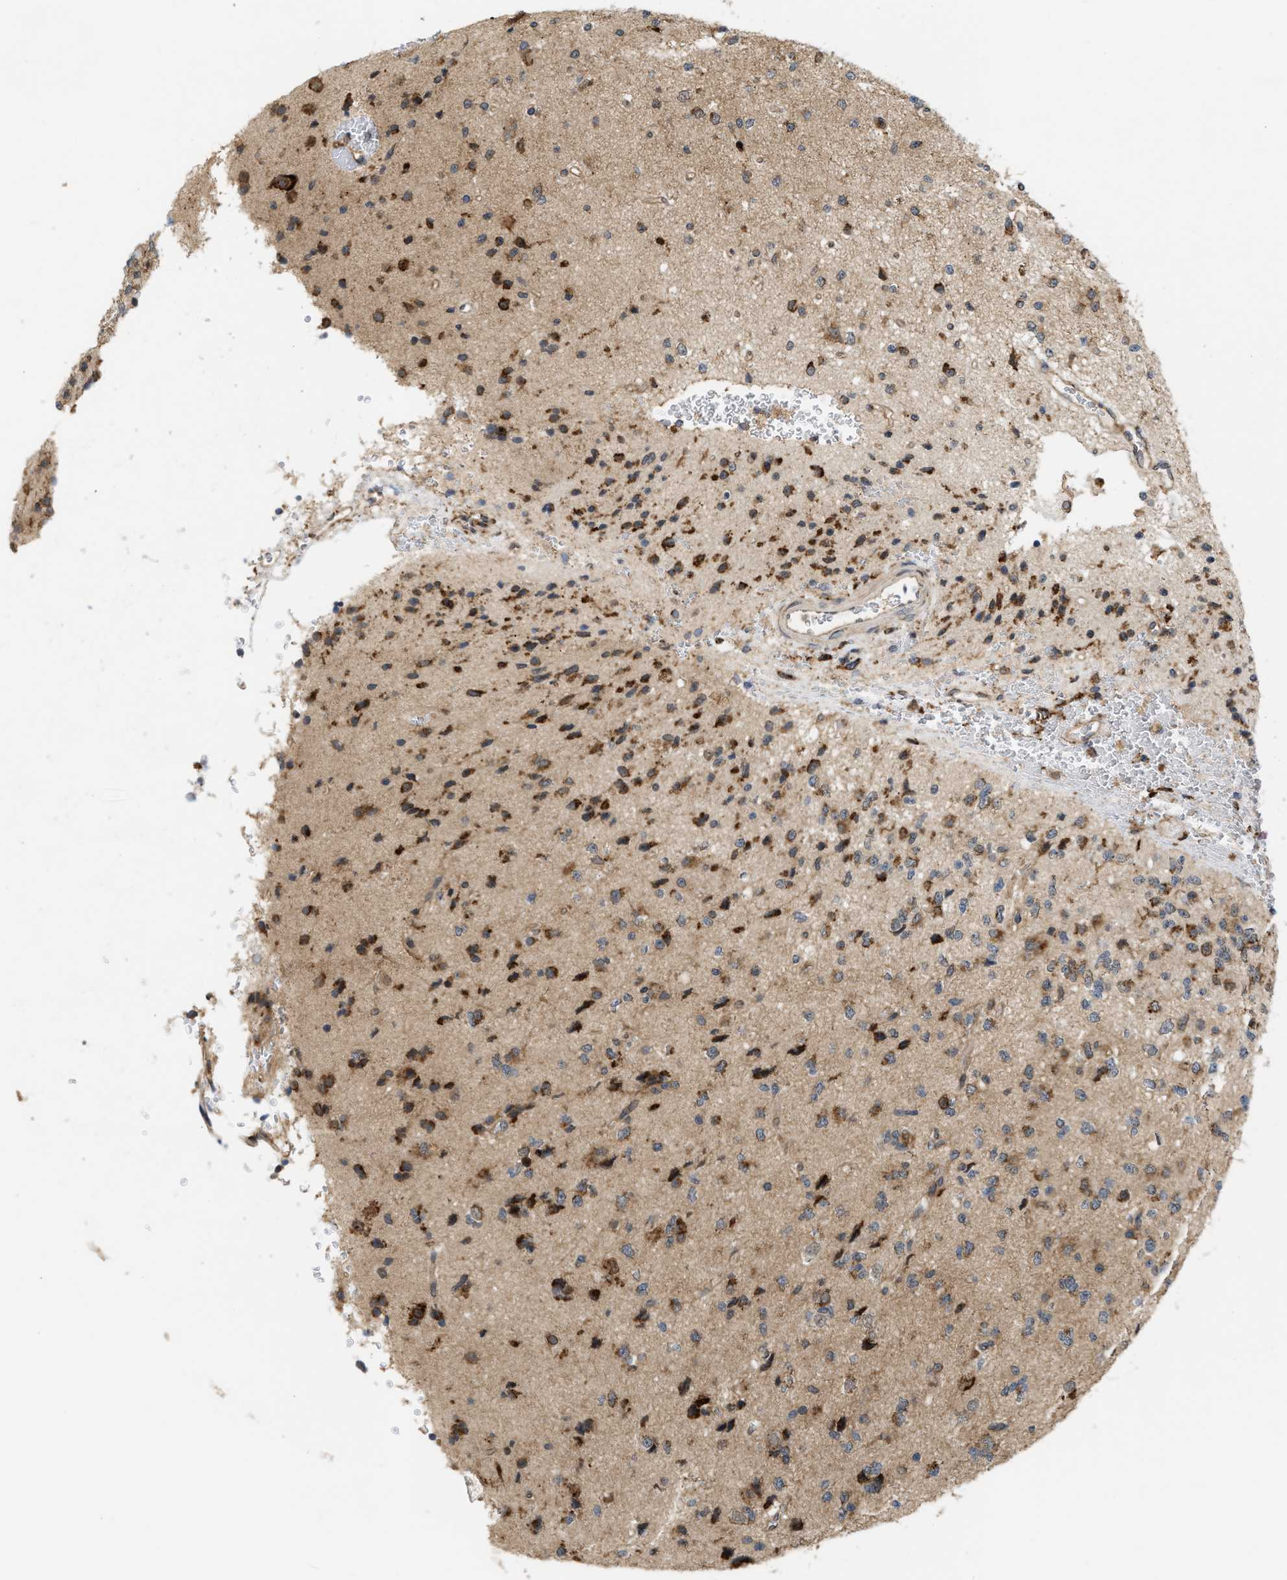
{"staining": {"intensity": "moderate", "quantity": ">75%", "location": "cytoplasmic/membranous"}, "tissue": "glioma", "cell_type": "Tumor cells", "image_type": "cancer", "snomed": [{"axis": "morphology", "description": "Glioma, malignant, High grade"}, {"axis": "topography", "description": "pancreas cauda"}], "caption": "IHC (DAB (3,3'-diaminobenzidine)) staining of human glioma exhibits moderate cytoplasmic/membranous protein expression in about >75% of tumor cells. (DAB IHC with brightfield microscopy, high magnification).", "gene": "IQCE", "patient": {"sex": "male", "age": 60}}